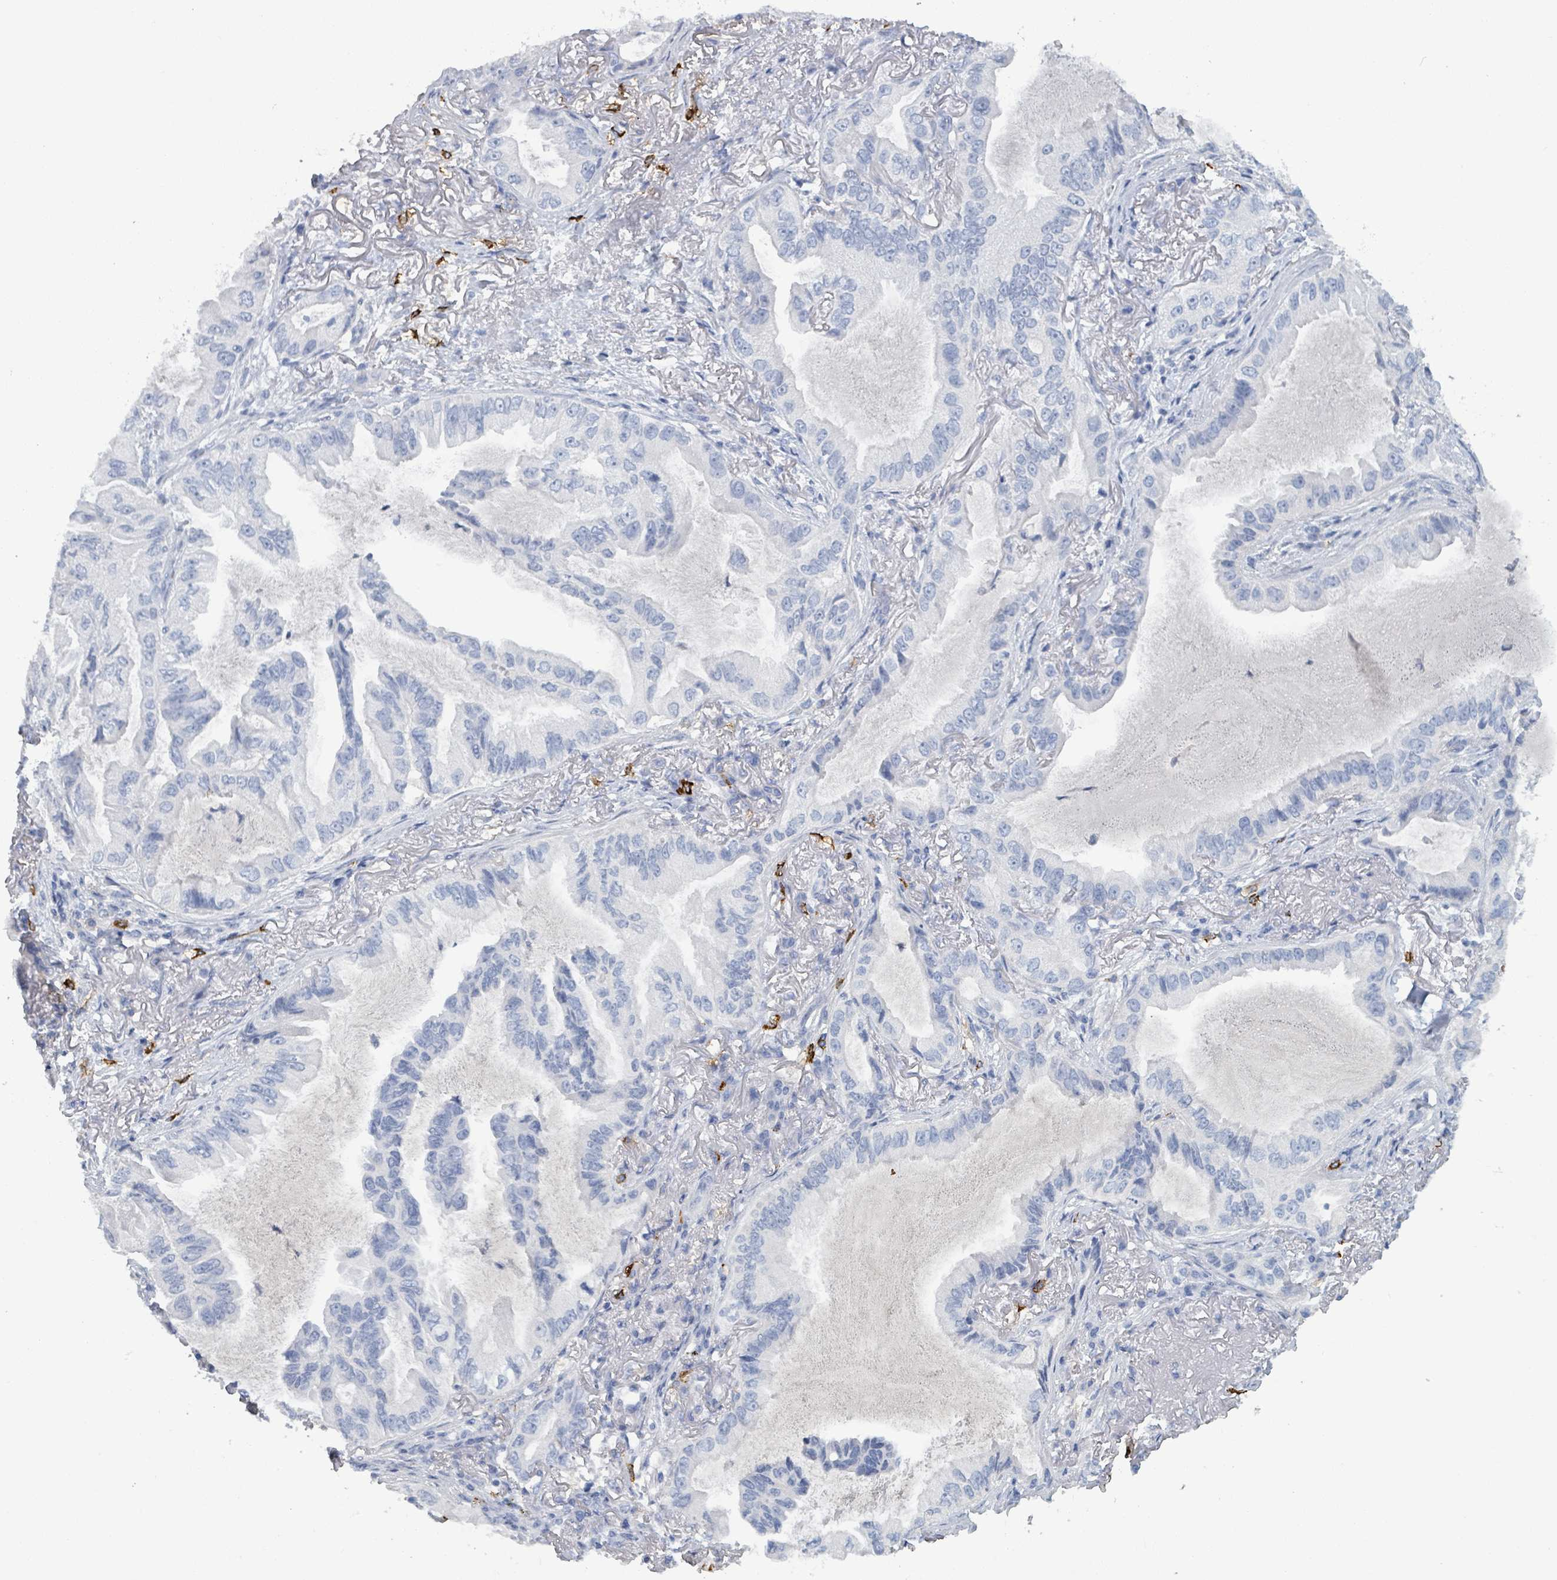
{"staining": {"intensity": "negative", "quantity": "none", "location": "none"}, "tissue": "lung cancer", "cell_type": "Tumor cells", "image_type": "cancer", "snomed": [{"axis": "morphology", "description": "Adenocarcinoma, NOS"}, {"axis": "topography", "description": "Lung"}], "caption": "High magnification brightfield microscopy of lung adenocarcinoma stained with DAB (brown) and counterstained with hematoxylin (blue): tumor cells show no significant staining.", "gene": "VPS13D", "patient": {"sex": "female", "age": 69}}